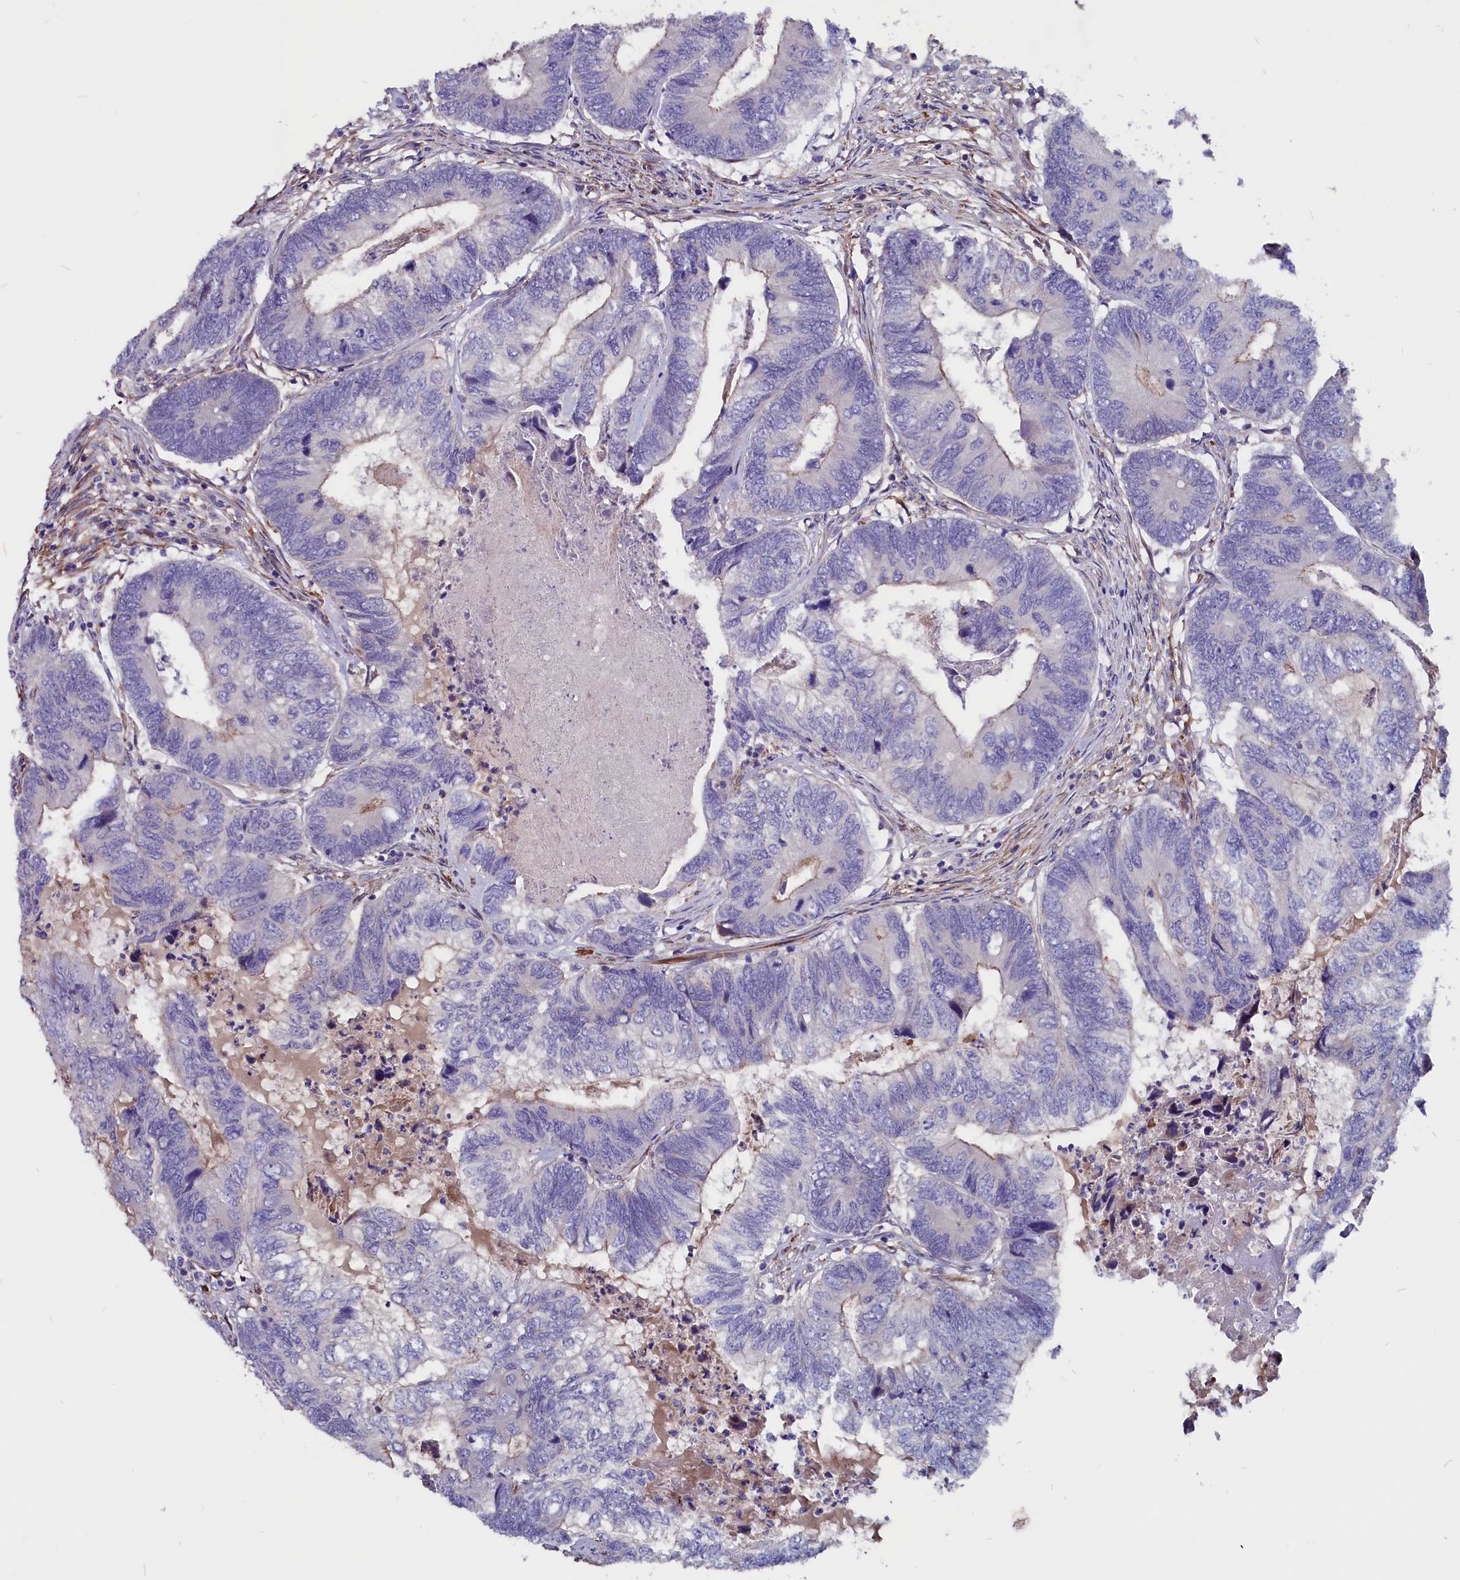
{"staining": {"intensity": "negative", "quantity": "none", "location": "none"}, "tissue": "colorectal cancer", "cell_type": "Tumor cells", "image_type": "cancer", "snomed": [{"axis": "morphology", "description": "Adenocarcinoma, NOS"}, {"axis": "topography", "description": "Colon"}], "caption": "Immunohistochemical staining of colorectal adenocarcinoma demonstrates no significant expression in tumor cells. (DAB IHC, high magnification).", "gene": "ZNF749", "patient": {"sex": "female", "age": 67}}